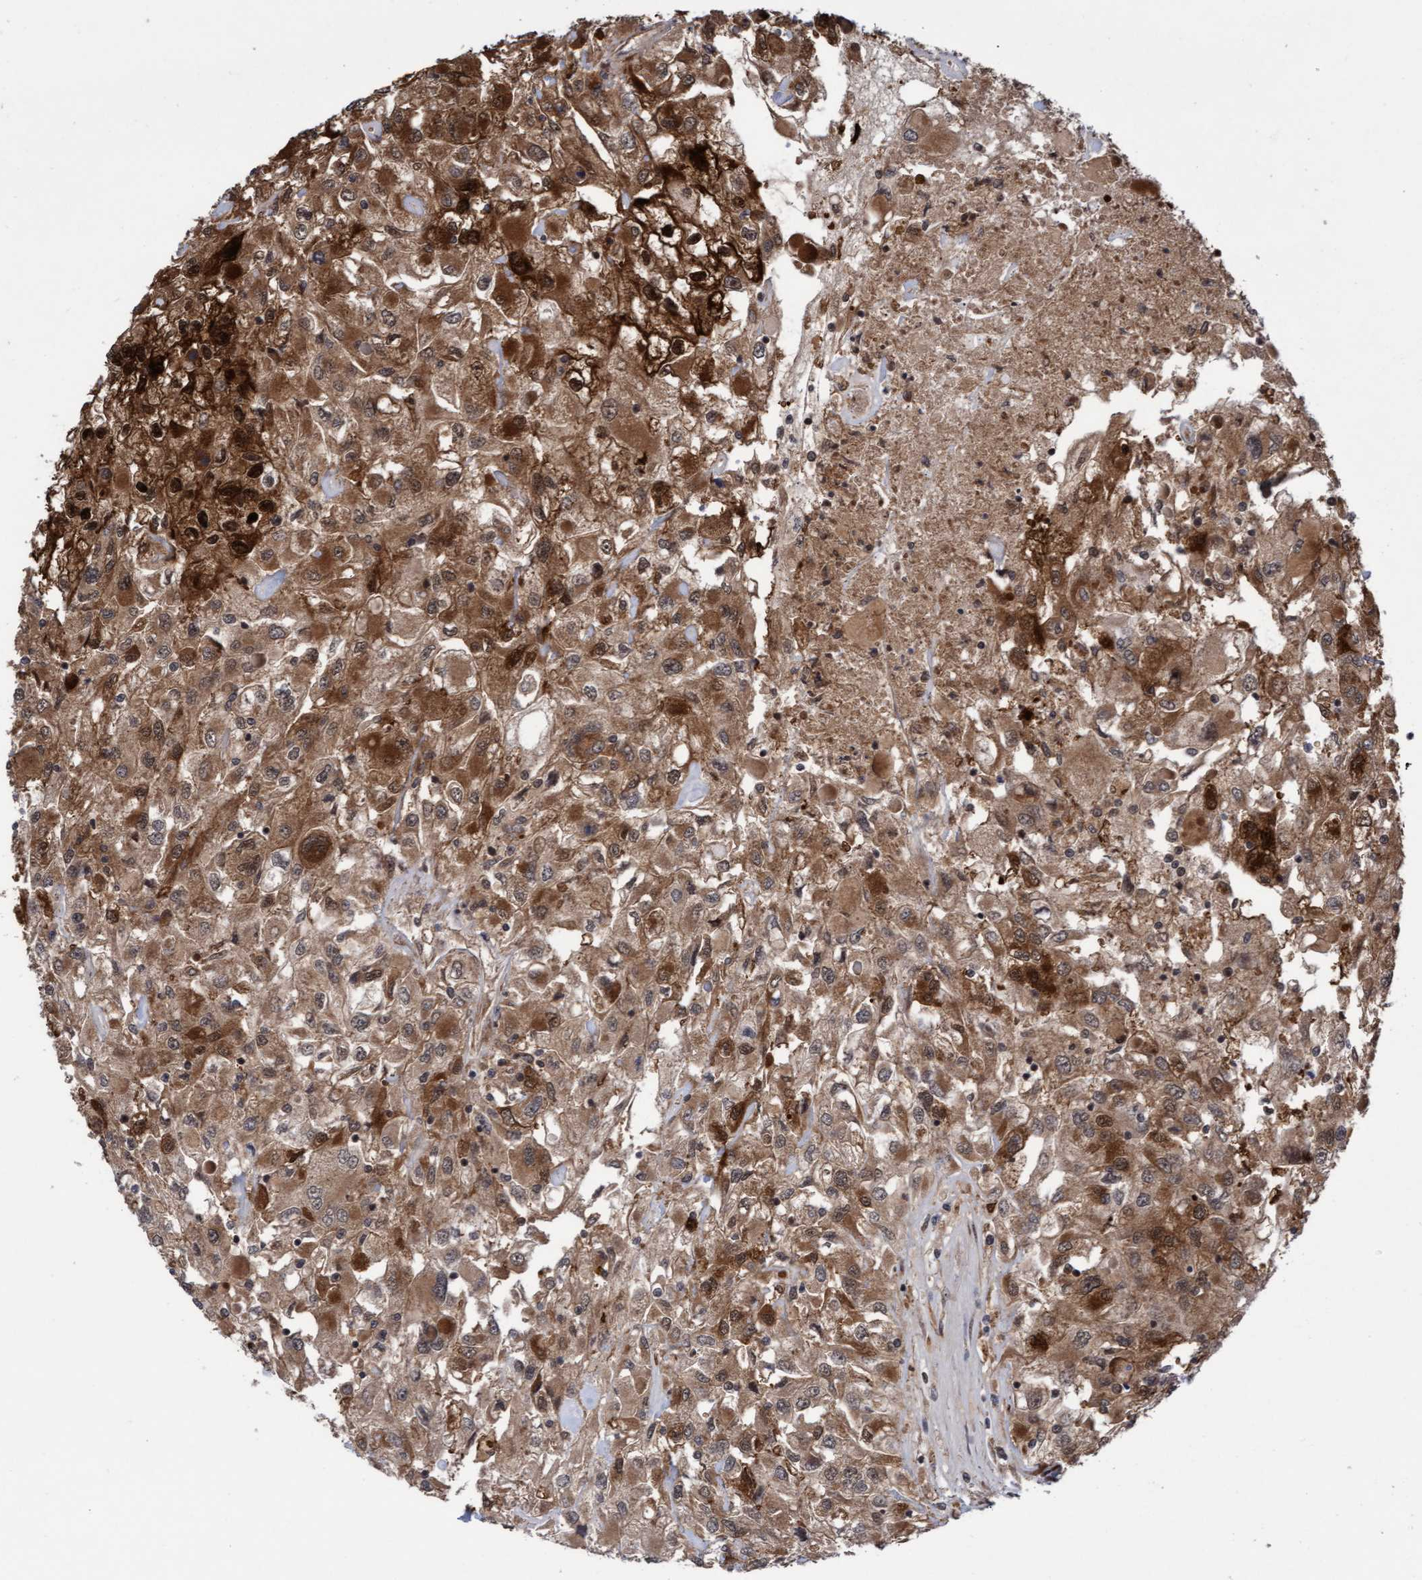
{"staining": {"intensity": "moderate", "quantity": ">75%", "location": "cytoplasmic/membranous"}, "tissue": "renal cancer", "cell_type": "Tumor cells", "image_type": "cancer", "snomed": [{"axis": "morphology", "description": "Adenocarcinoma, NOS"}, {"axis": "topography", "description": "Kidney"}], "caption": "IHC staining of renal cancer (adenocarcinoma), which demonstrates medium levels of moderate cytoplasmic/membranous positivity in about >75% of tumor cells indicating moderate cytoplasmic/membranous protein staining. The staining was performed using DAB (3,3'-diaminobenzidine) (brown) for protein detection and nuclei were counterstained in hematoxylin (blue).", "gene": "ITFG1", "patient": {"sex": "female", "age": 52}}